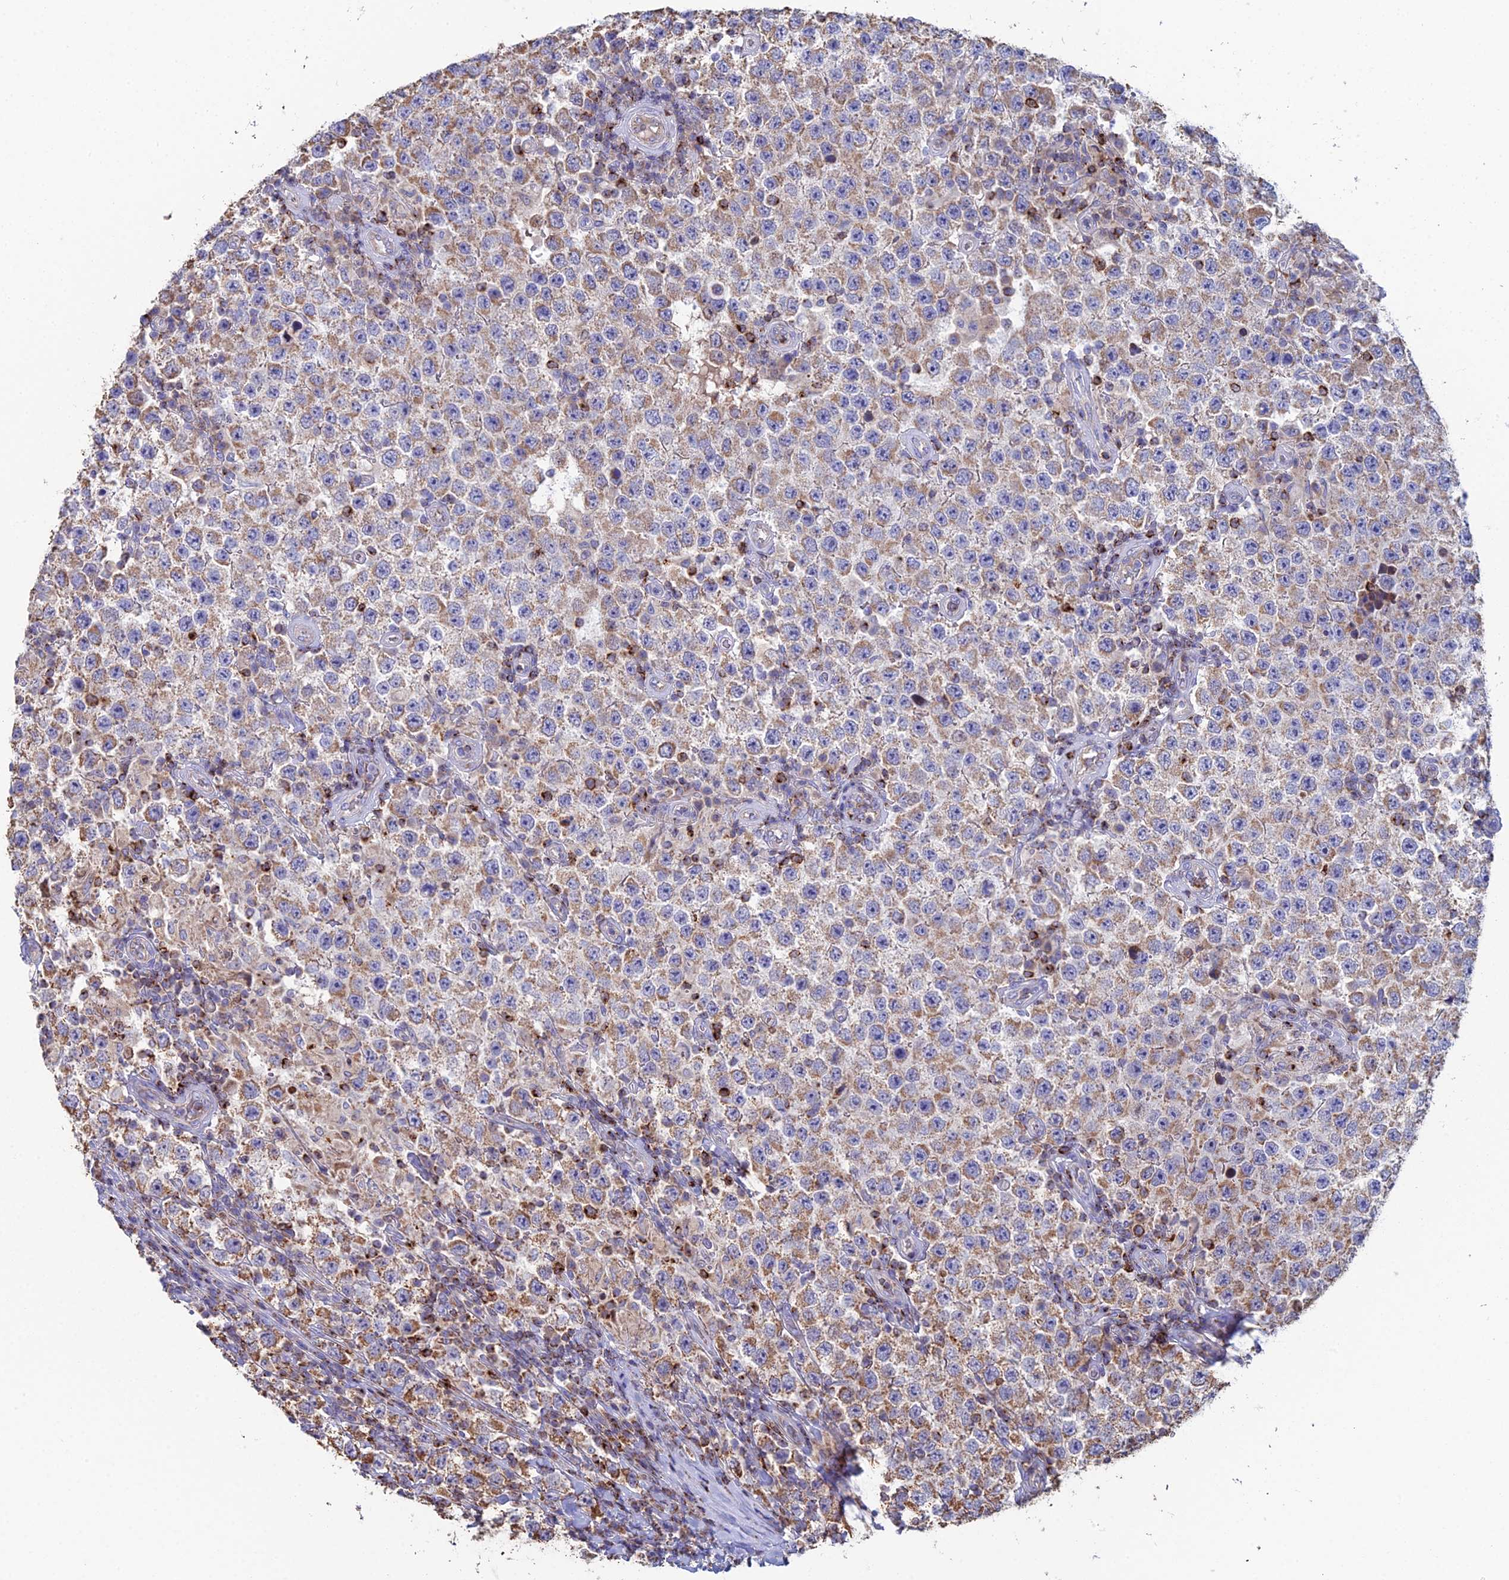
{"staining": {"intensity": "moderate", "quantity": "25%-75%", "location": "cytoplasmic/membranous"}, "tissue": "testis cancer", "cell_type": "Tumor cells", "image_type": "cancer", "snomed": [{"axis": "morphology", "description": "Normal tissue, NOS"}, {"axis": "morphology", "description": "Urothelial carcinoma, High grade"}, {"axis": "morphology", "description": "Seminoma, NOS"}, {"axis": "morphology", "description": "Carcinoma, Embryonal, NOS"}, {"axis": "topography", "description": "Urinary bladder"}, {"axis": "topography", "description": "Testis"}], "caption": "Moderate cytoplasmic/membranous protein positivity is identified in approximately 25%-75% of tumor cells in testis seminoma. Immunohistochemistry (ihc) stains the protein in brown and the nuclei are stained blue.", "gene": "SPOCK2", "patient": {"sex": "male", "age": 41}}